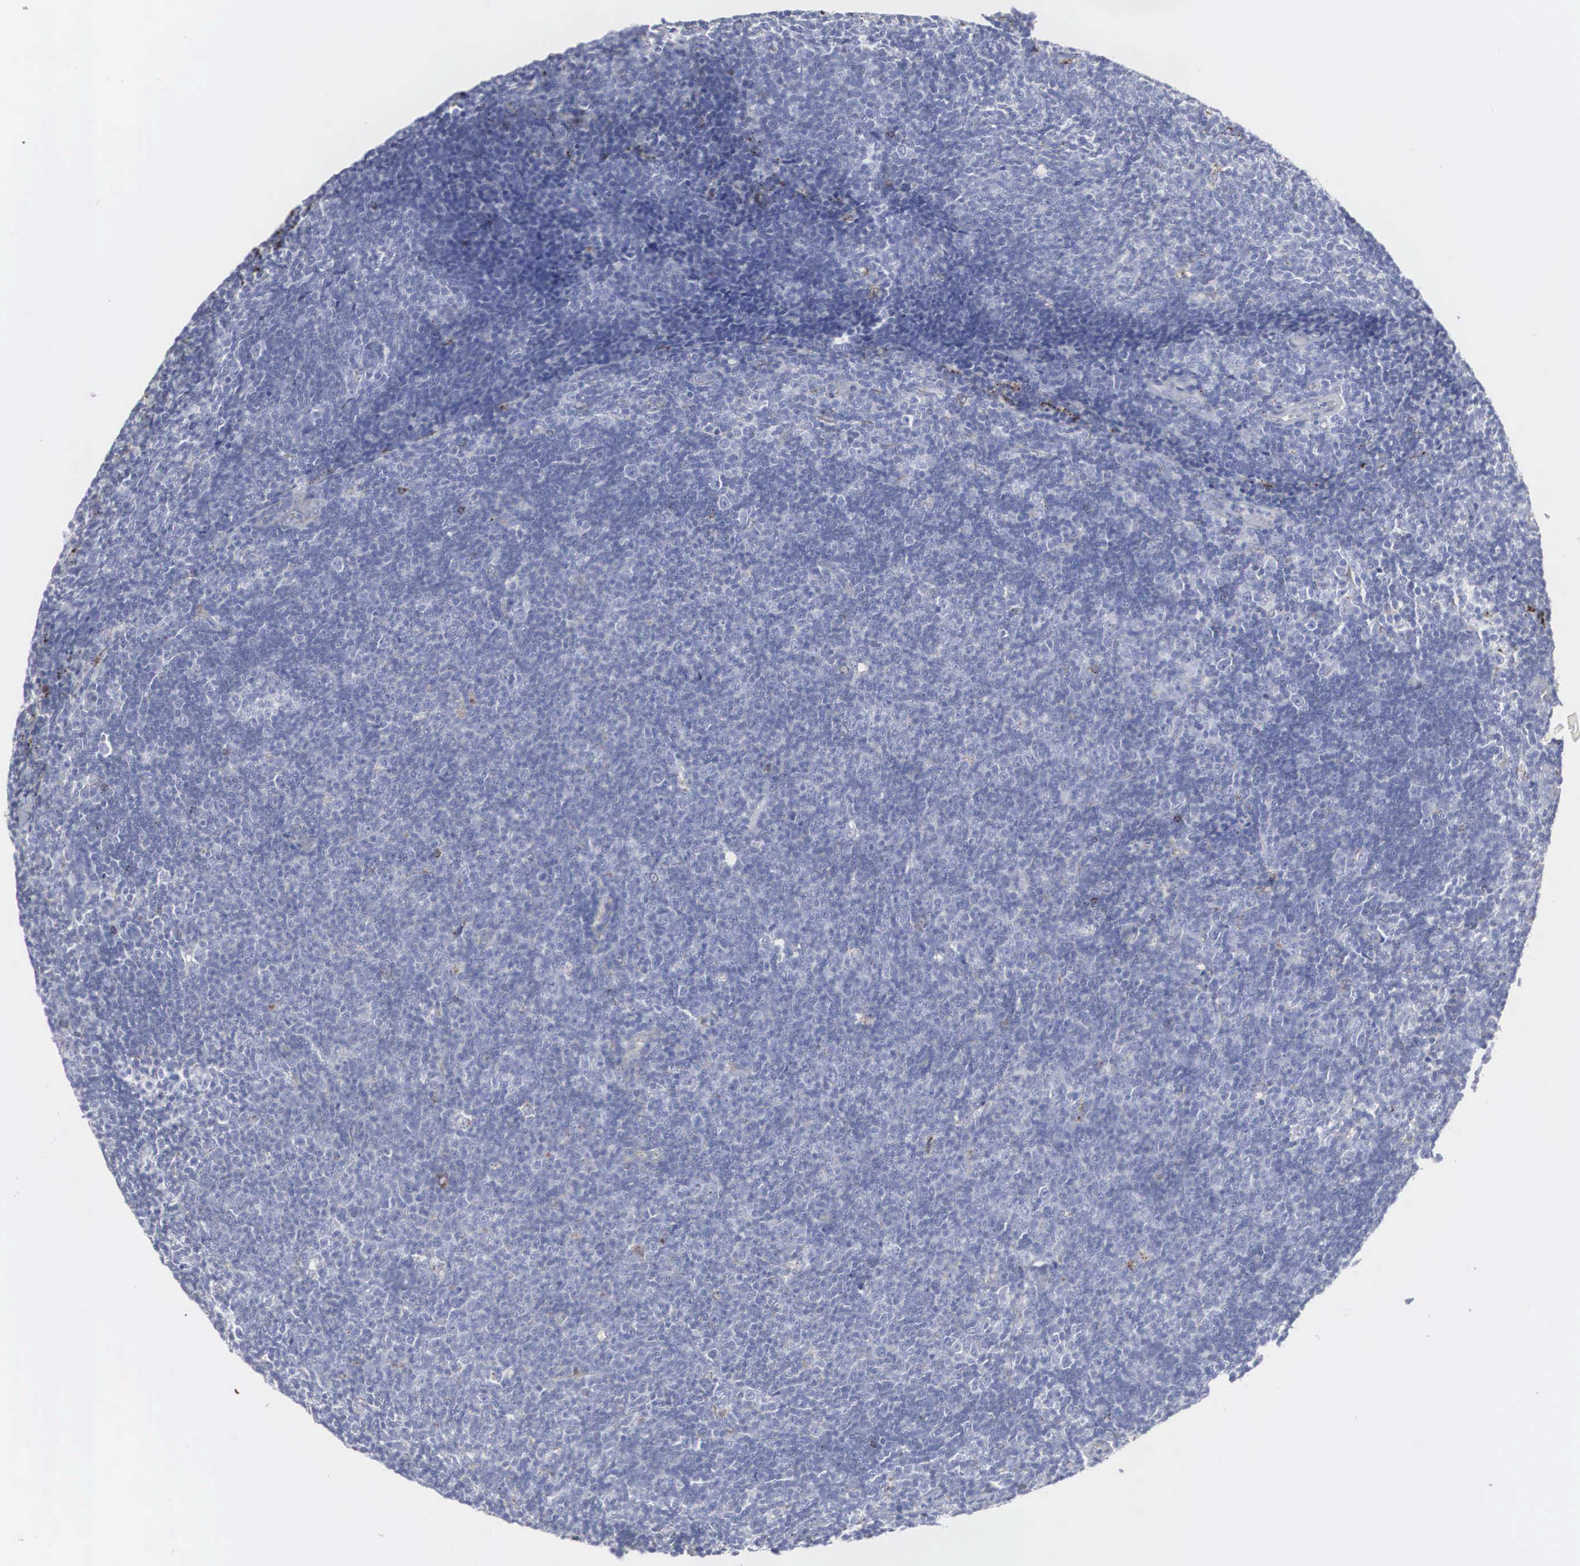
{"staining": {"intensity": "negative", "quantity": "none", "location": "none"}, "tissue": "lymphoma", "cell_type": "Tumor cells", "image_type": "cancer", "snomed": [{"axis": "morphology", "description": "Malignant lymphoma, non-Hodgkin's type, Low grade"}, {"axis": "topography", "description": "Lymph node"}], "caption": "There is no significant staining in tumor cells of lymphoma. Brightfield microscopy of IHC stained with DAB (3,3'-diaminobenzidine) (brown) and hematoxylin (blue), captured at high magnification.", "gene": "LGALS3BP", "patient": {"sex": "male", "age": 49}}